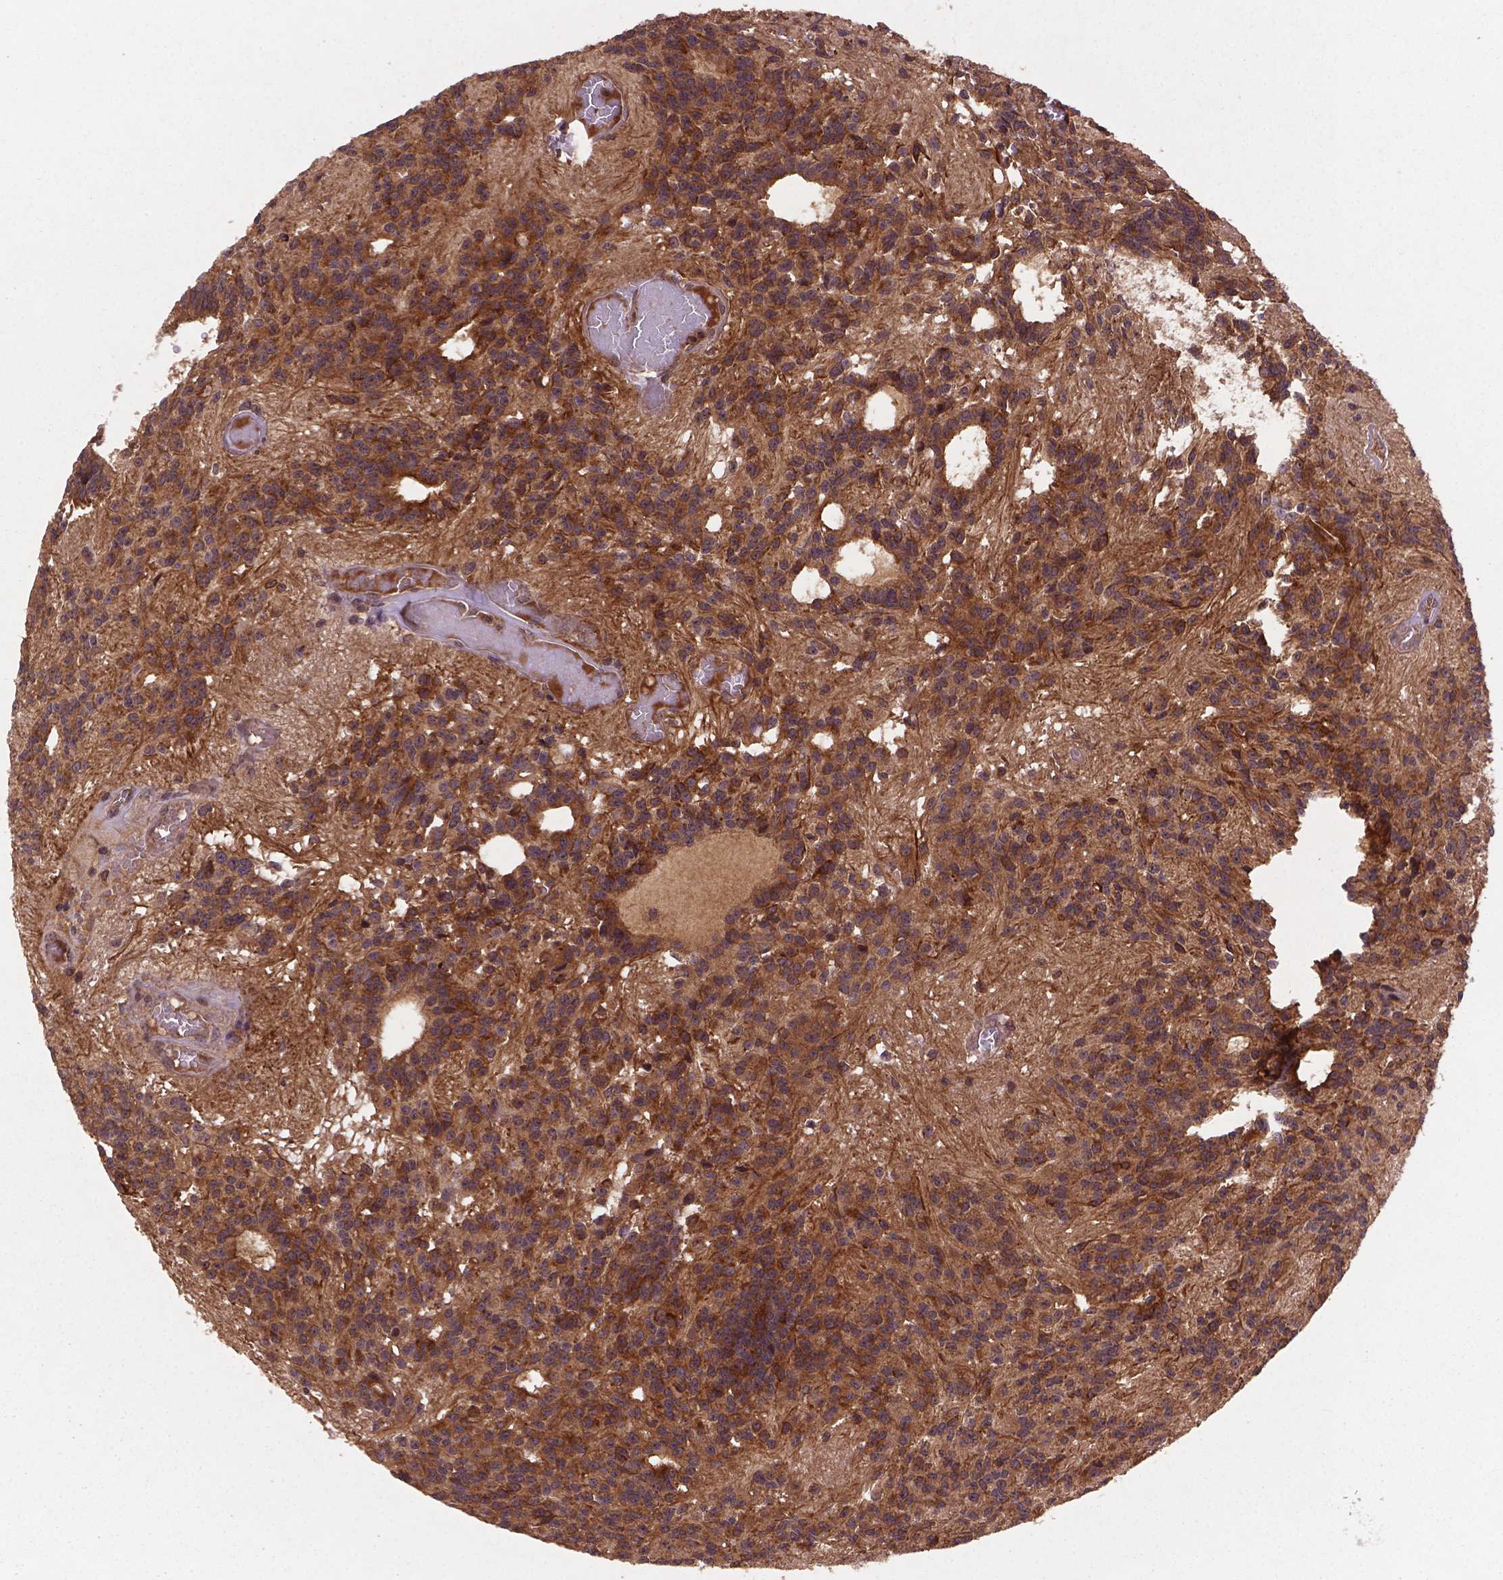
{"staining": {"intensity": "moderate", "quantity": ">75%", "location": "cytoplasmic/membranous"}, "tissue": "glioma", "cell_type": "Tumor cells", "image_type": "cancer", "snomed": [{"axis": "morphology", "description": "Glioma, malignant, Low grade"}, {"axis": "topography", "description": "Brain"}], "caption": "This is an image of immunohistochemistry (IHC) staining of glioma, which shows moderate positivity in the cytoplasmic/membranous of tumor cells.", "gene": "NIPAL2", "patient": {"sex": "male", "age": 31}}